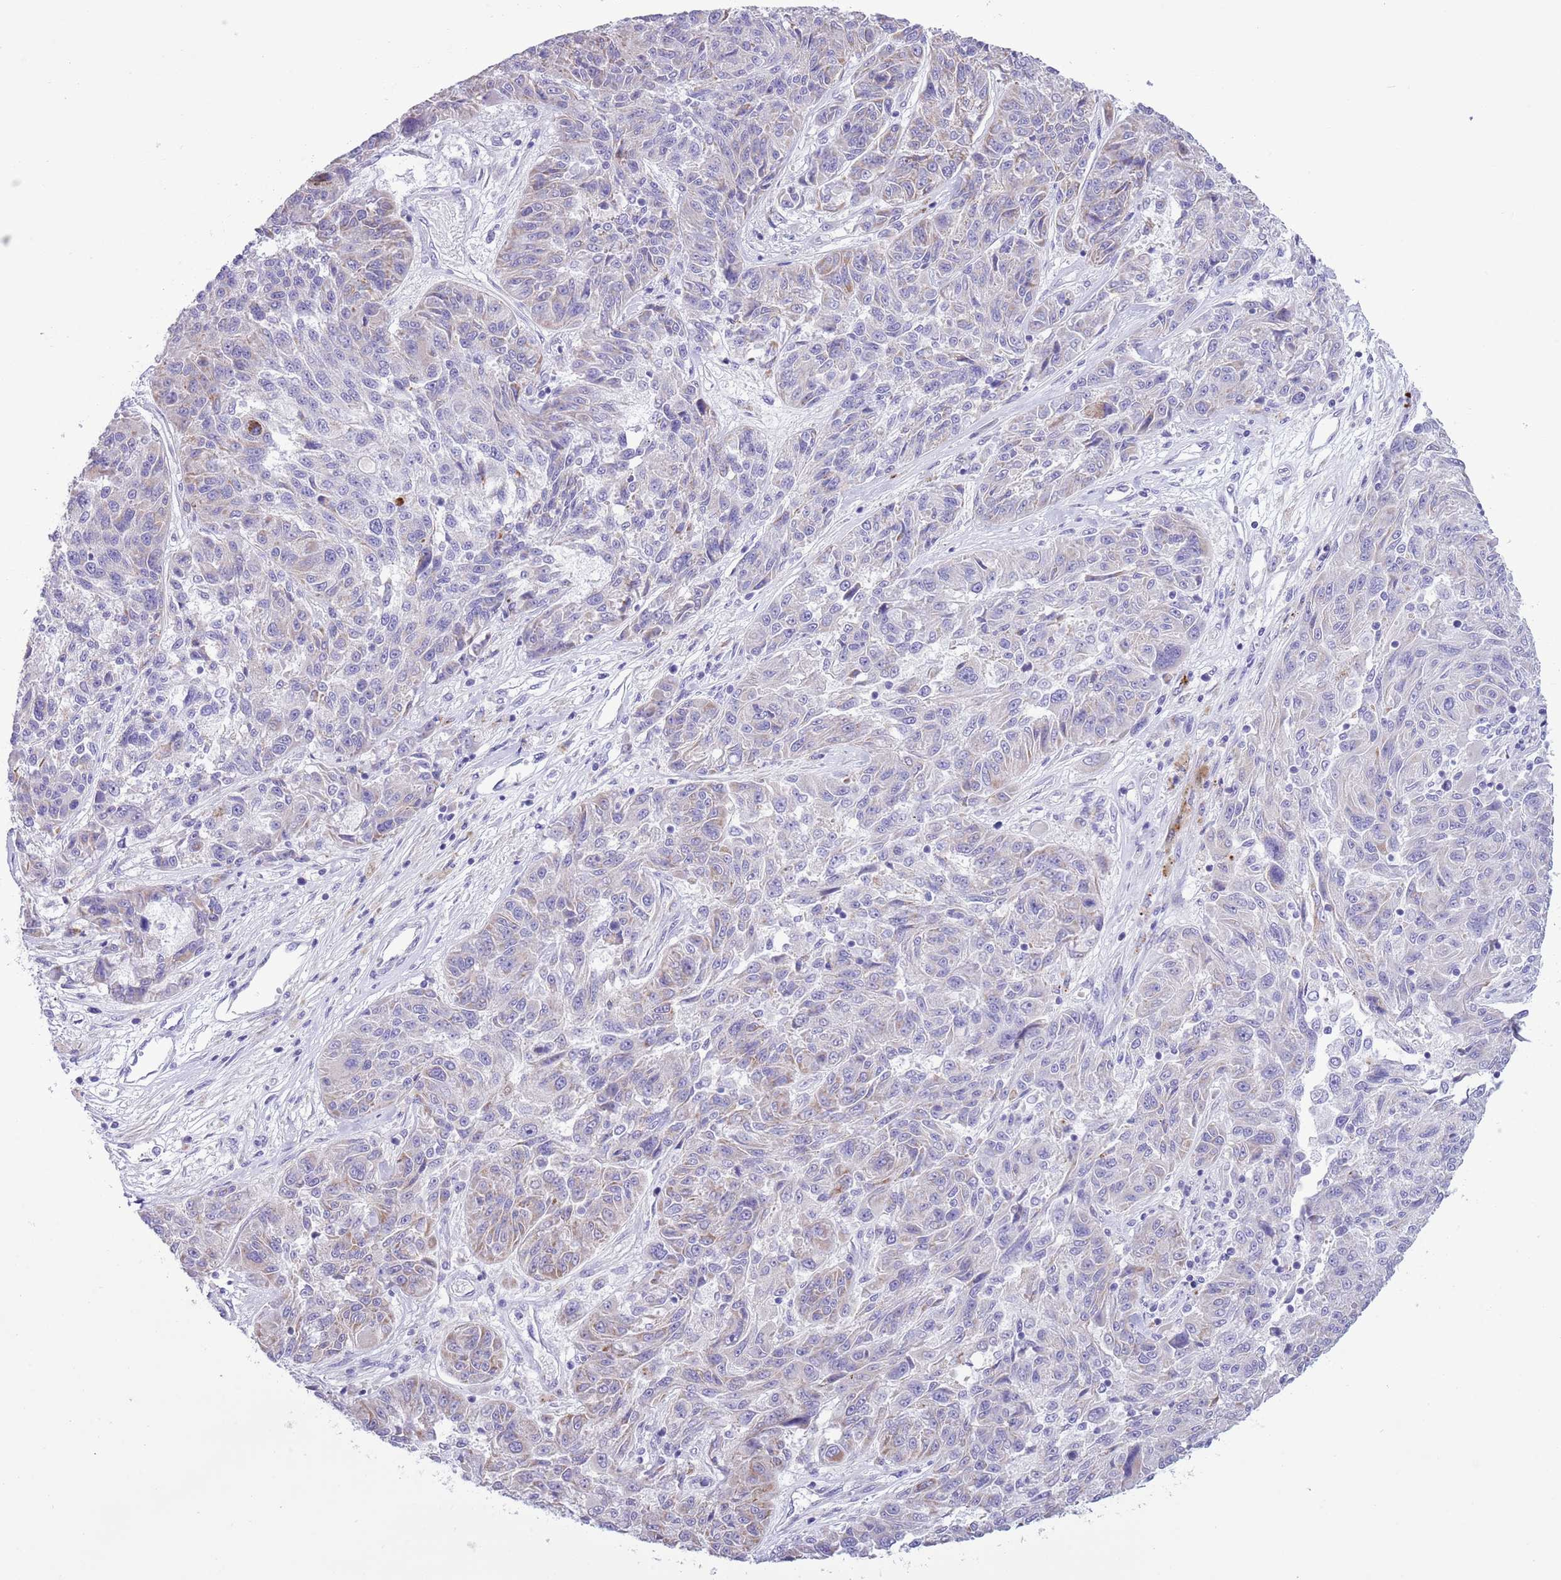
{"staining": {"intensity": "weak", "quantity": "<25%", "location": "cytoplasmic/membranous"}, "tissue": "melanoma", "cell_type": "Tumor cells", "image_type": "cancer", "snomed": [{"axis": "morphology", "description": "Malignant melanoma, NOS"}, {"axis": "topography", "description": "Skin"}], "caption": "DAB immunohistochemical staining of human melanoma reveals no significant expression in tumor cells. (DAB (3,3'-diaminobenzidine) immunohistochemistry, high magnification).", "gene": "MOCOS", "patient": {"sex": "male", "age": 53}}